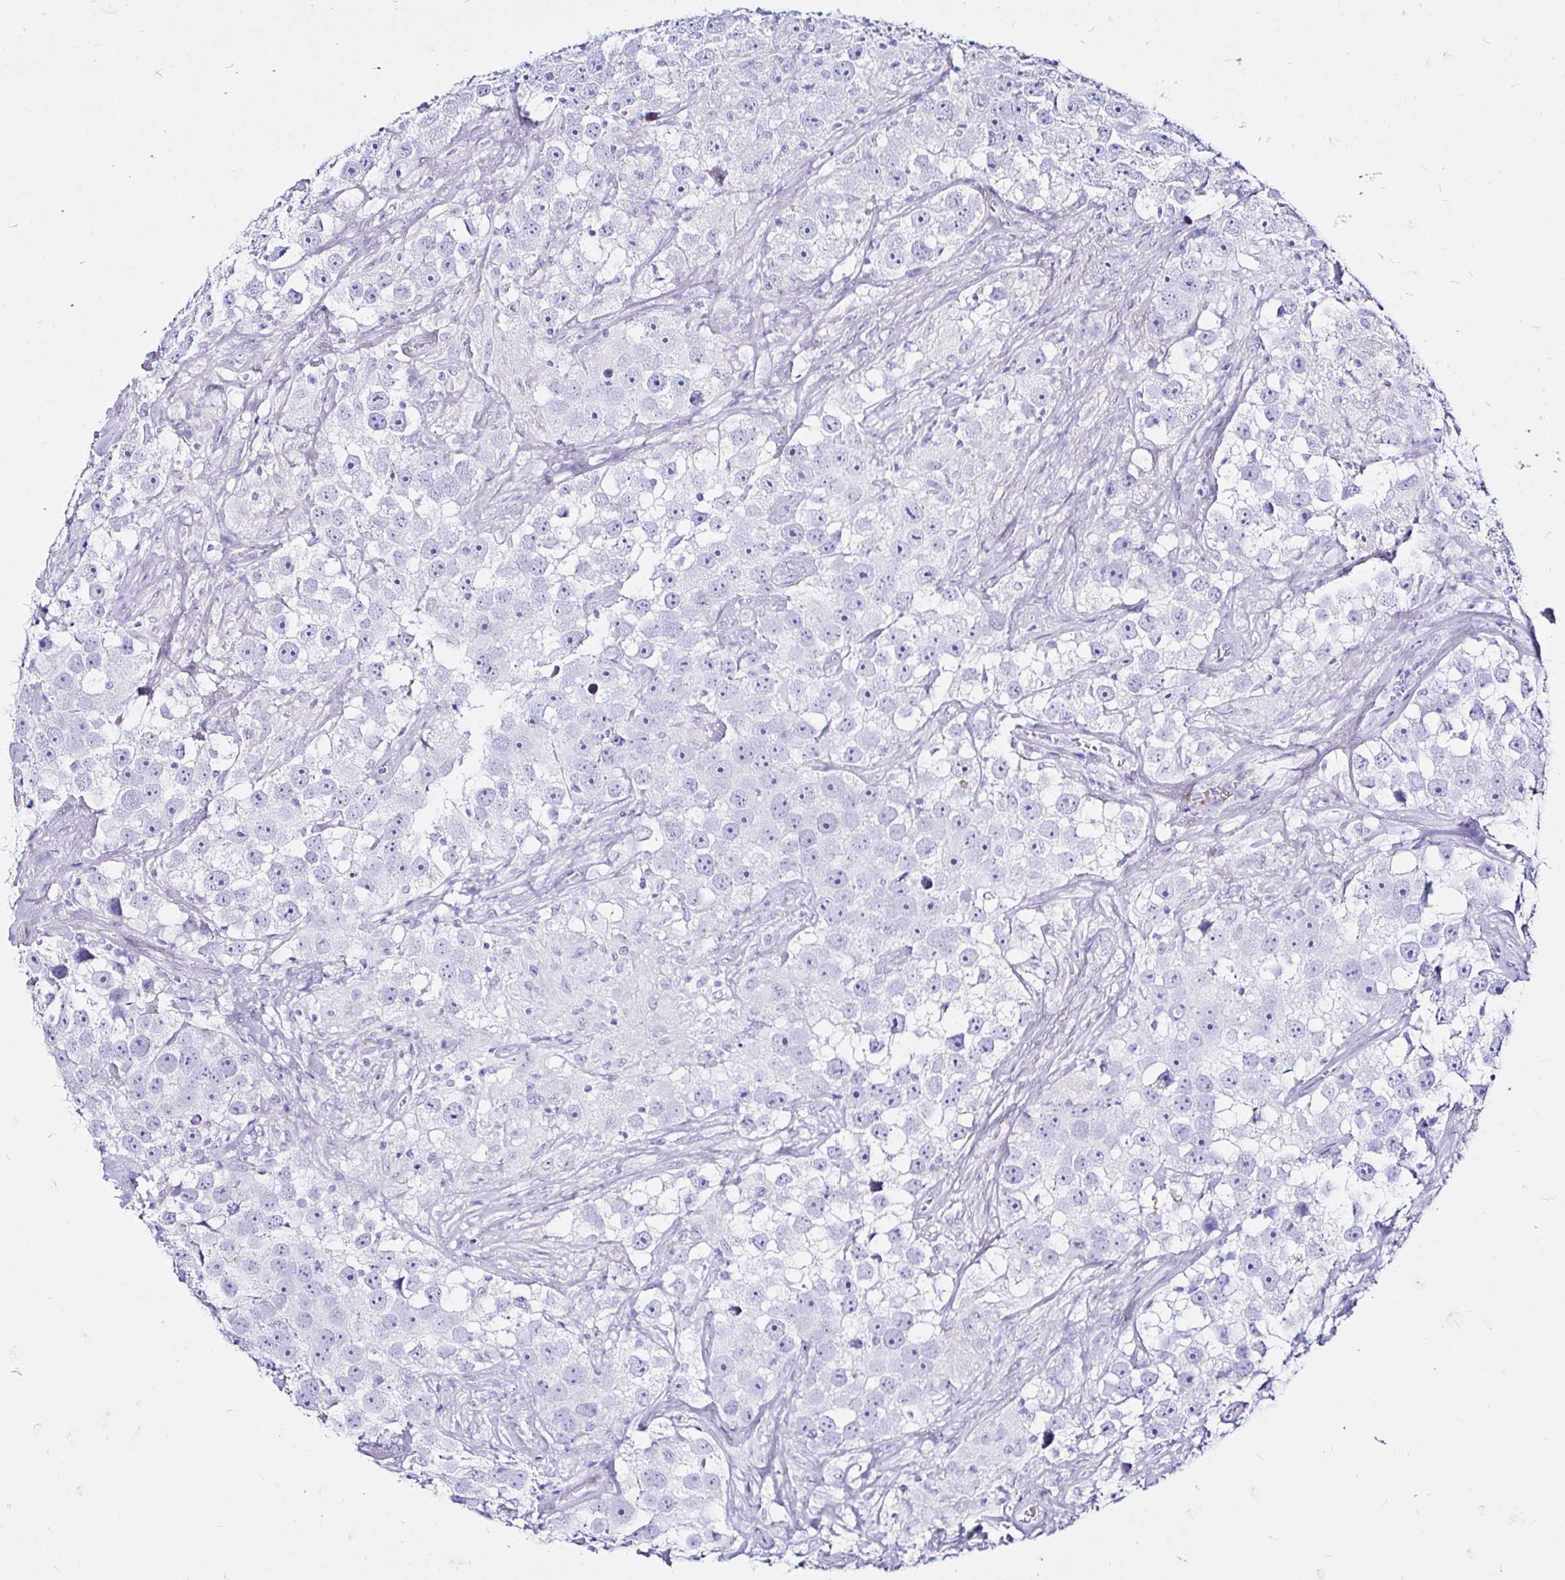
{"staining": {"intensity": "negative", "quantity": "none", "location": "none"}, "tissue": "testis cancer", "cell_type": "Tumor cells", "image_type": "cancer", "snomed": [{"axis": "morphology", "description": "Seminoma, NOS"}, {"axis": "topography", "description": "Testis"}], "caption": "Testis cancer was stained to show a protein in brown. There is no significant expression in tumor cells.", "gene": "ZNF432", "patient": {"sex": "male", "age": 49}}